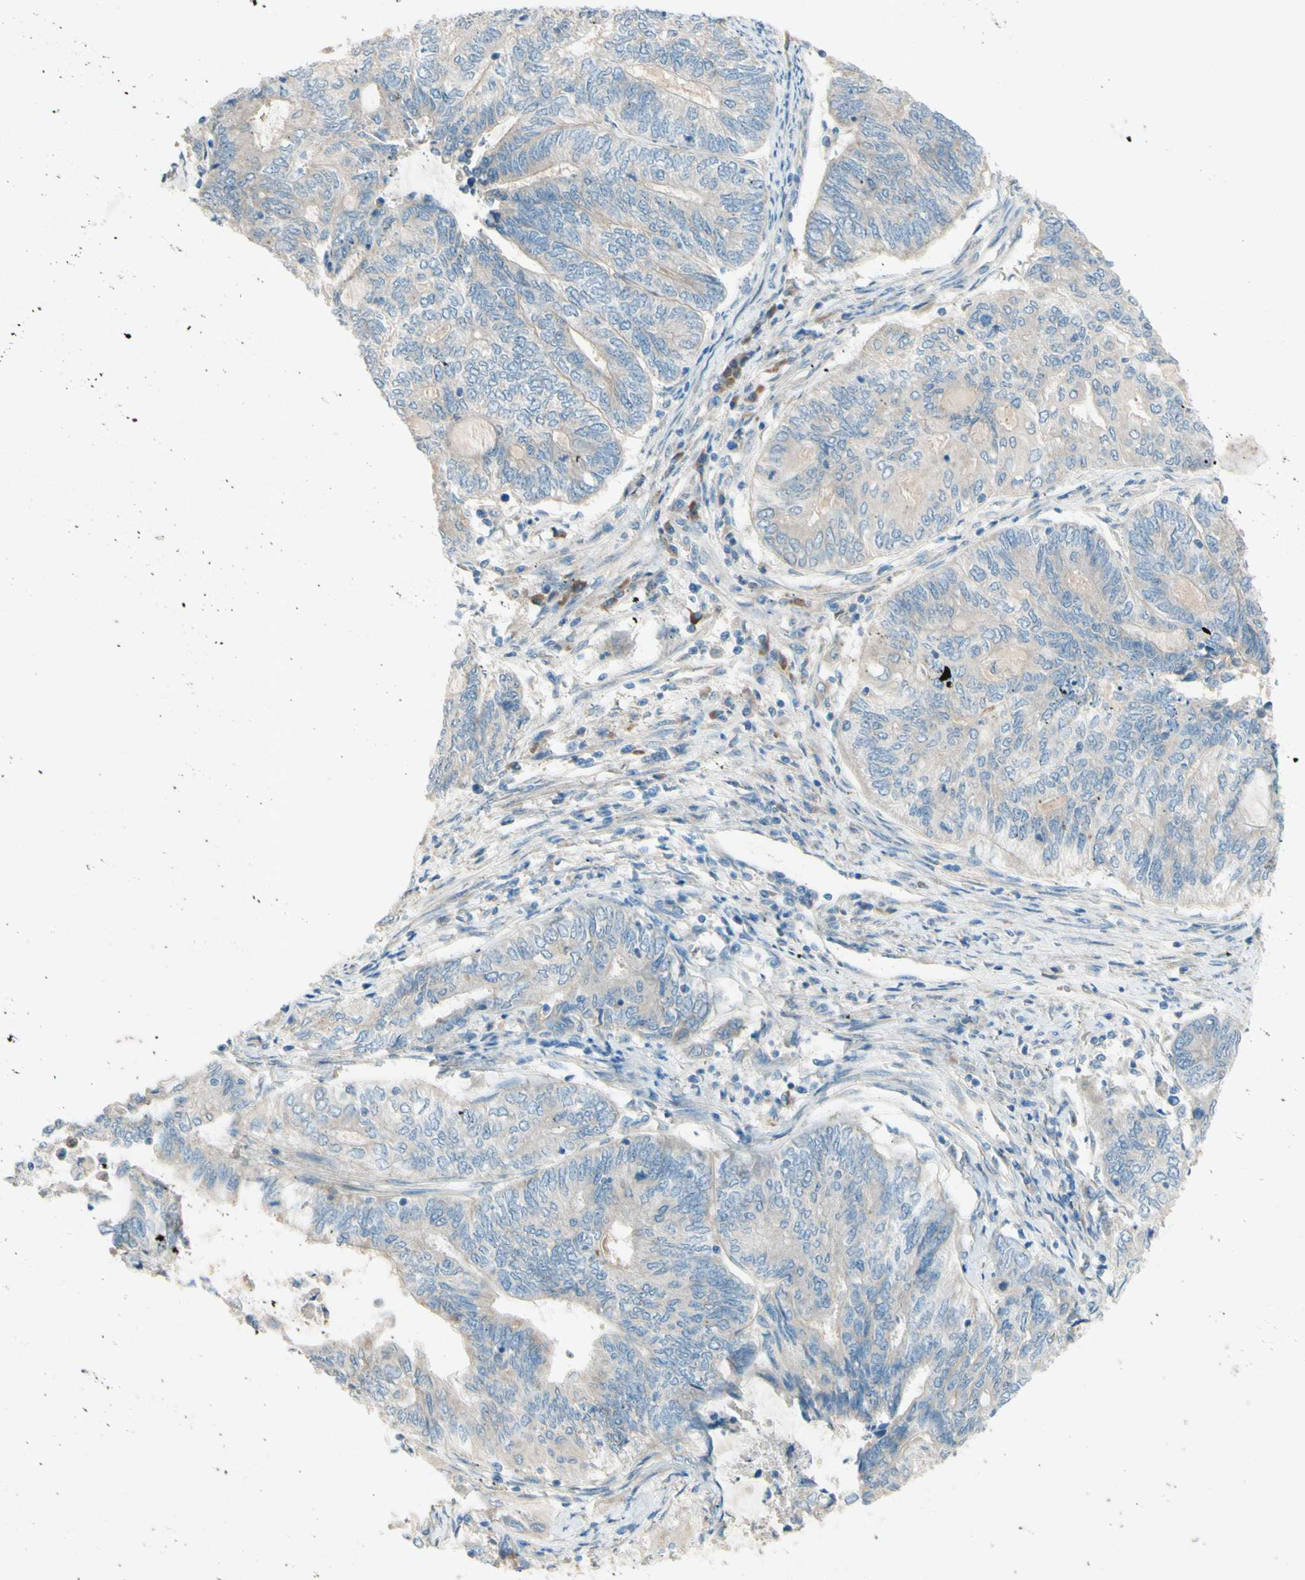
{"staining": {"intensity": "weak", "quantity": "25%-75%", "location": "cytoplasmic/membranous"}, "tissue": "endometrial cancer", "cell_type": "Tumor cells", "image_type": "cancer", "snomed": [{"axis": "morphology", "description": "Adenocarcinoma, NOS"}, {"axis": "topography", "description": "Uterus"}, {"axis": "topography", "description": "Endometrium"}], "caption": "Immunohistochemistry (IHC) image of neoplastic tissue: human endometrial adenocarcinoma stained using immunohistochemistry exhibits low levels of weak protein expression localized specifically in the cytoplasmic/membranous of tumor cells, appearing as a cytoplasmic/membranous brown color.", "gene": "IL2", "patient": {"sex": "female", "age": 70}}